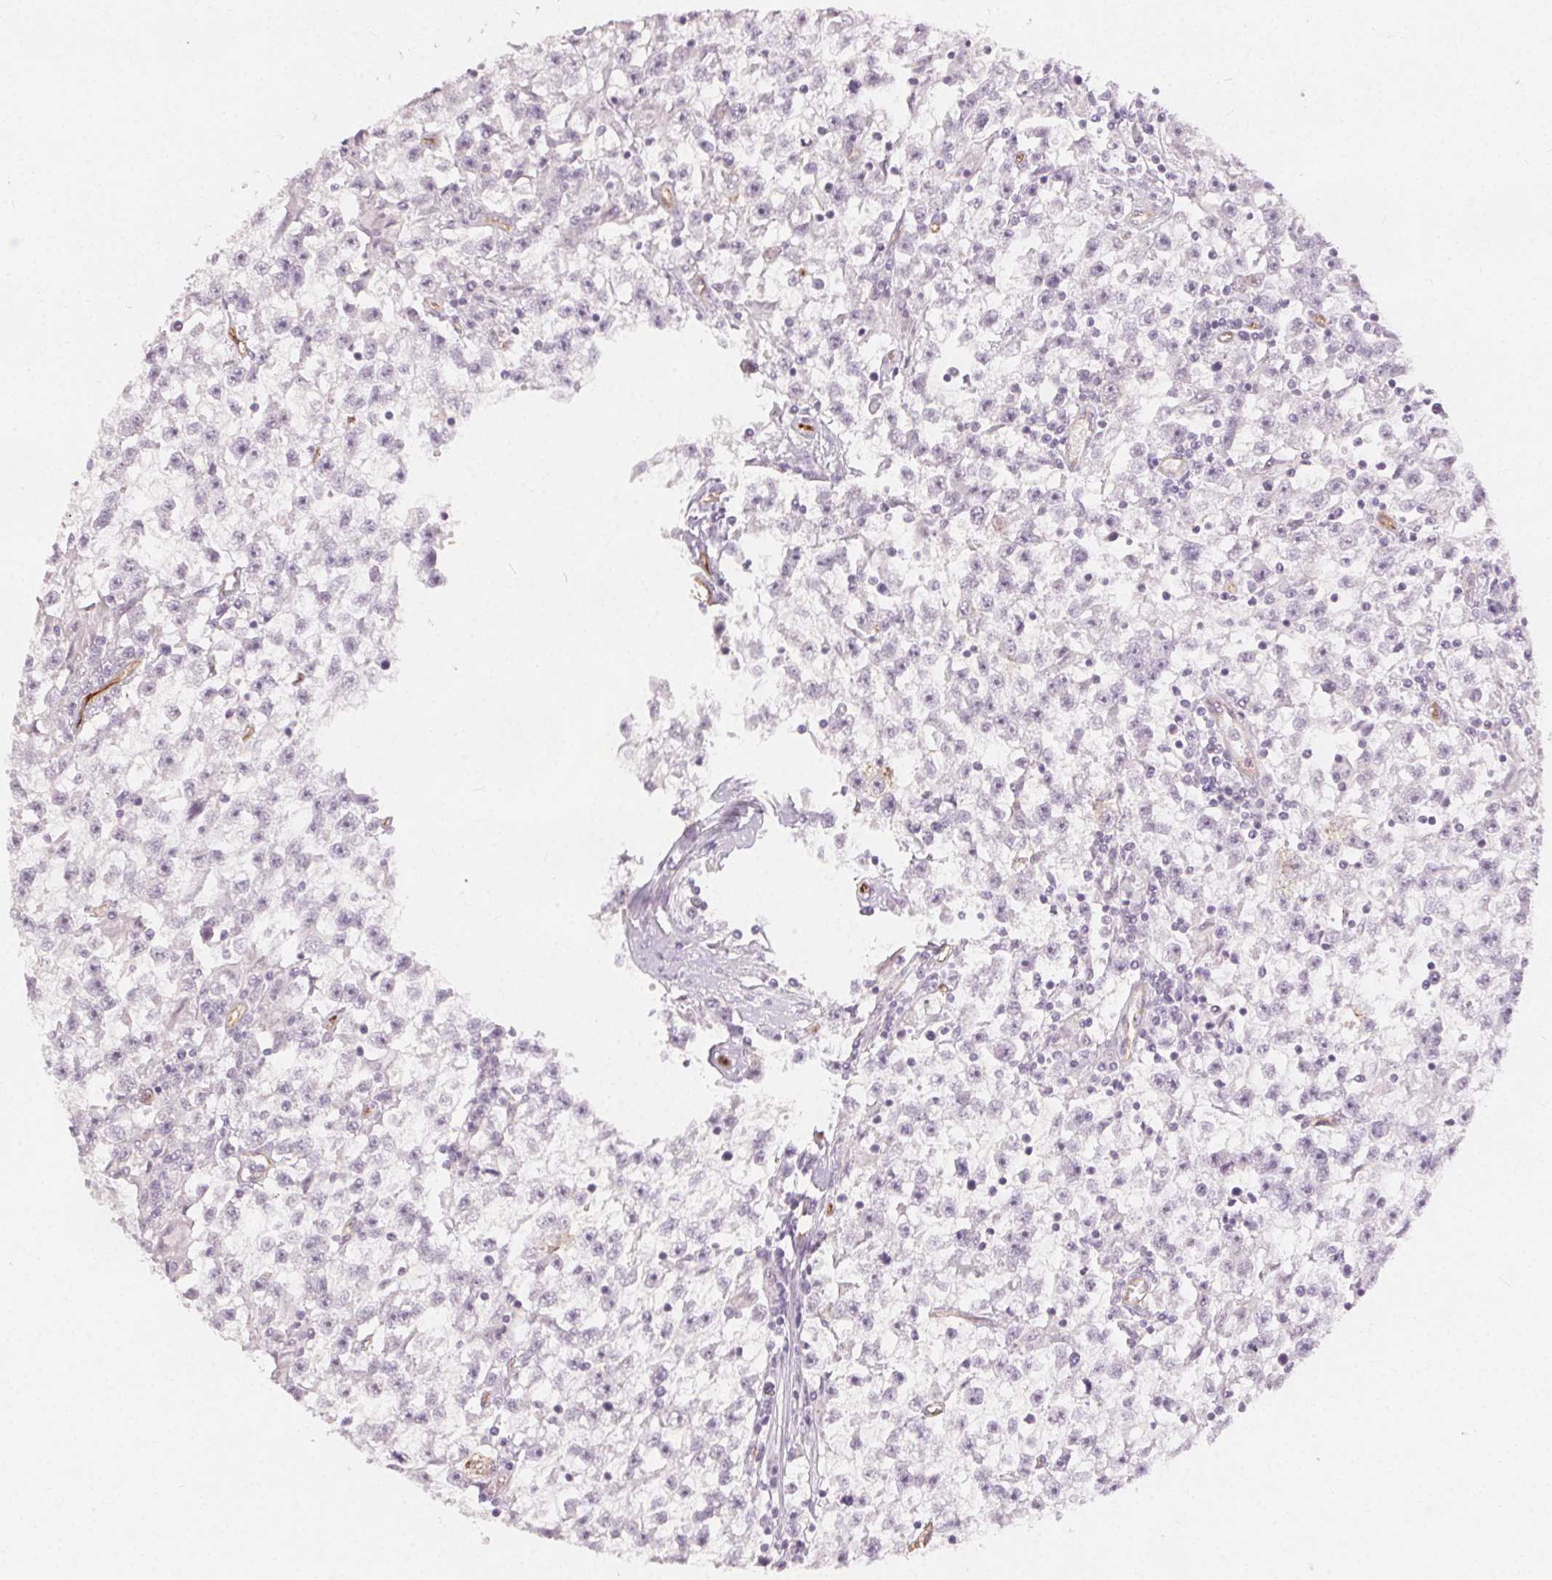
{"staining": {"intensity": "negative", "quantity": "none", "location": "none"}, "tissue": "testis cancer", "cell_type": "Tumor cells", "image_type": "cancer", "snomed": [{"axis": "morphology", "description": "Seminoma, NOS"}, {"axis": "topography", "description": "Testis"}], "caption": "Image shows no protein staining in tumor cells of testis cancer tissue.", "gene": "PODXL", "patient": {"sex": "male", "age": 31}}